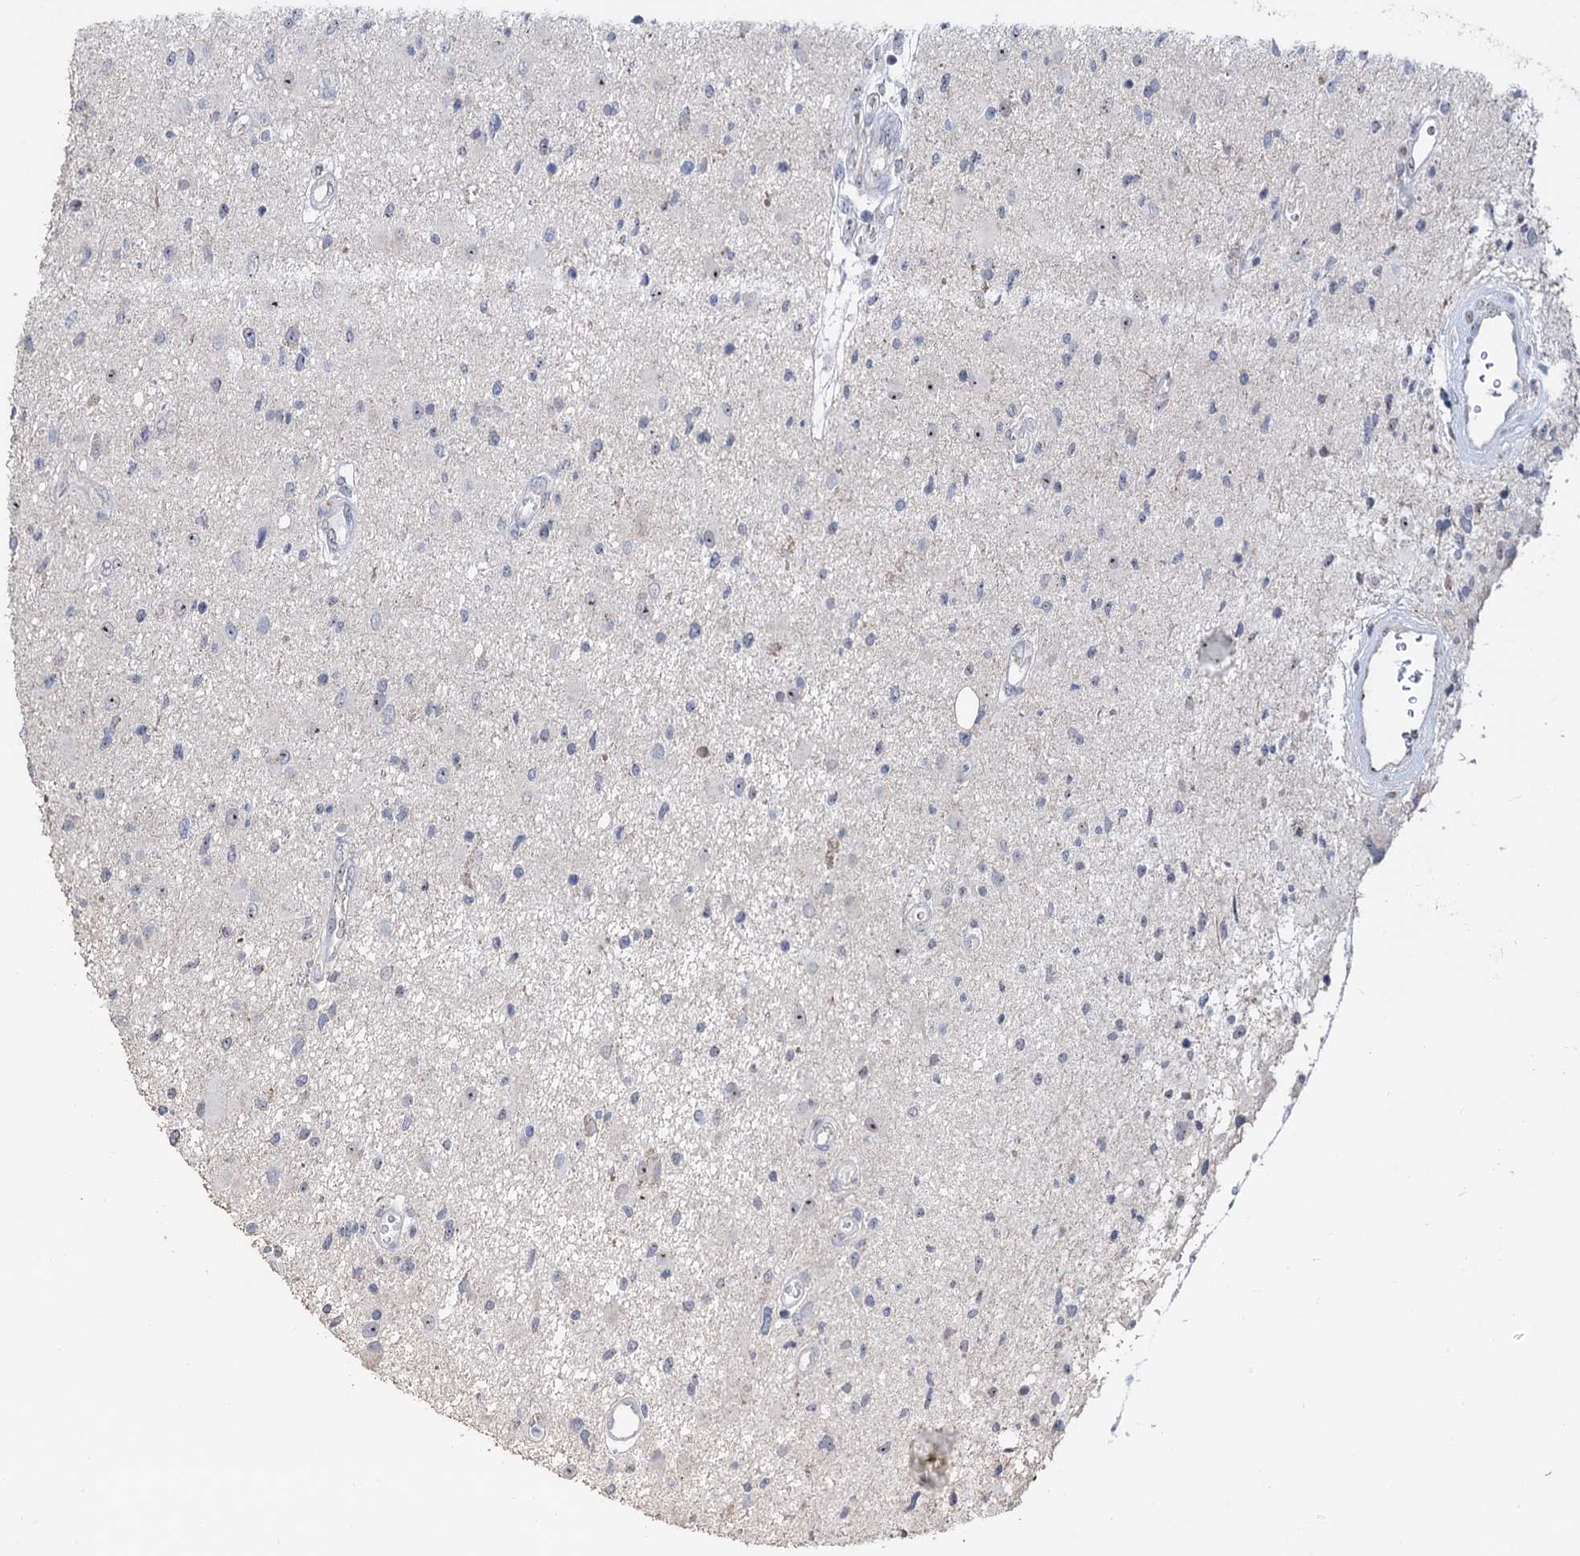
{"staining": {"intensity": "negative", "quantity": "none", "location": "none"}, "tissue": "glioma", "cell_type": "Tumor cells", "image_type": "cancer", "snomed": [{"axis": "morphology", "description": "Glioma, malignant, High grade"}, {"axis": "topography", "description": "Brain"}], "caption": "This is an IHC micrograph of malignant glioma (high-grade). There is no expression in tumor cells.", "gene": "C2CD3", "patient": {"sex": "male", "age": 33}}